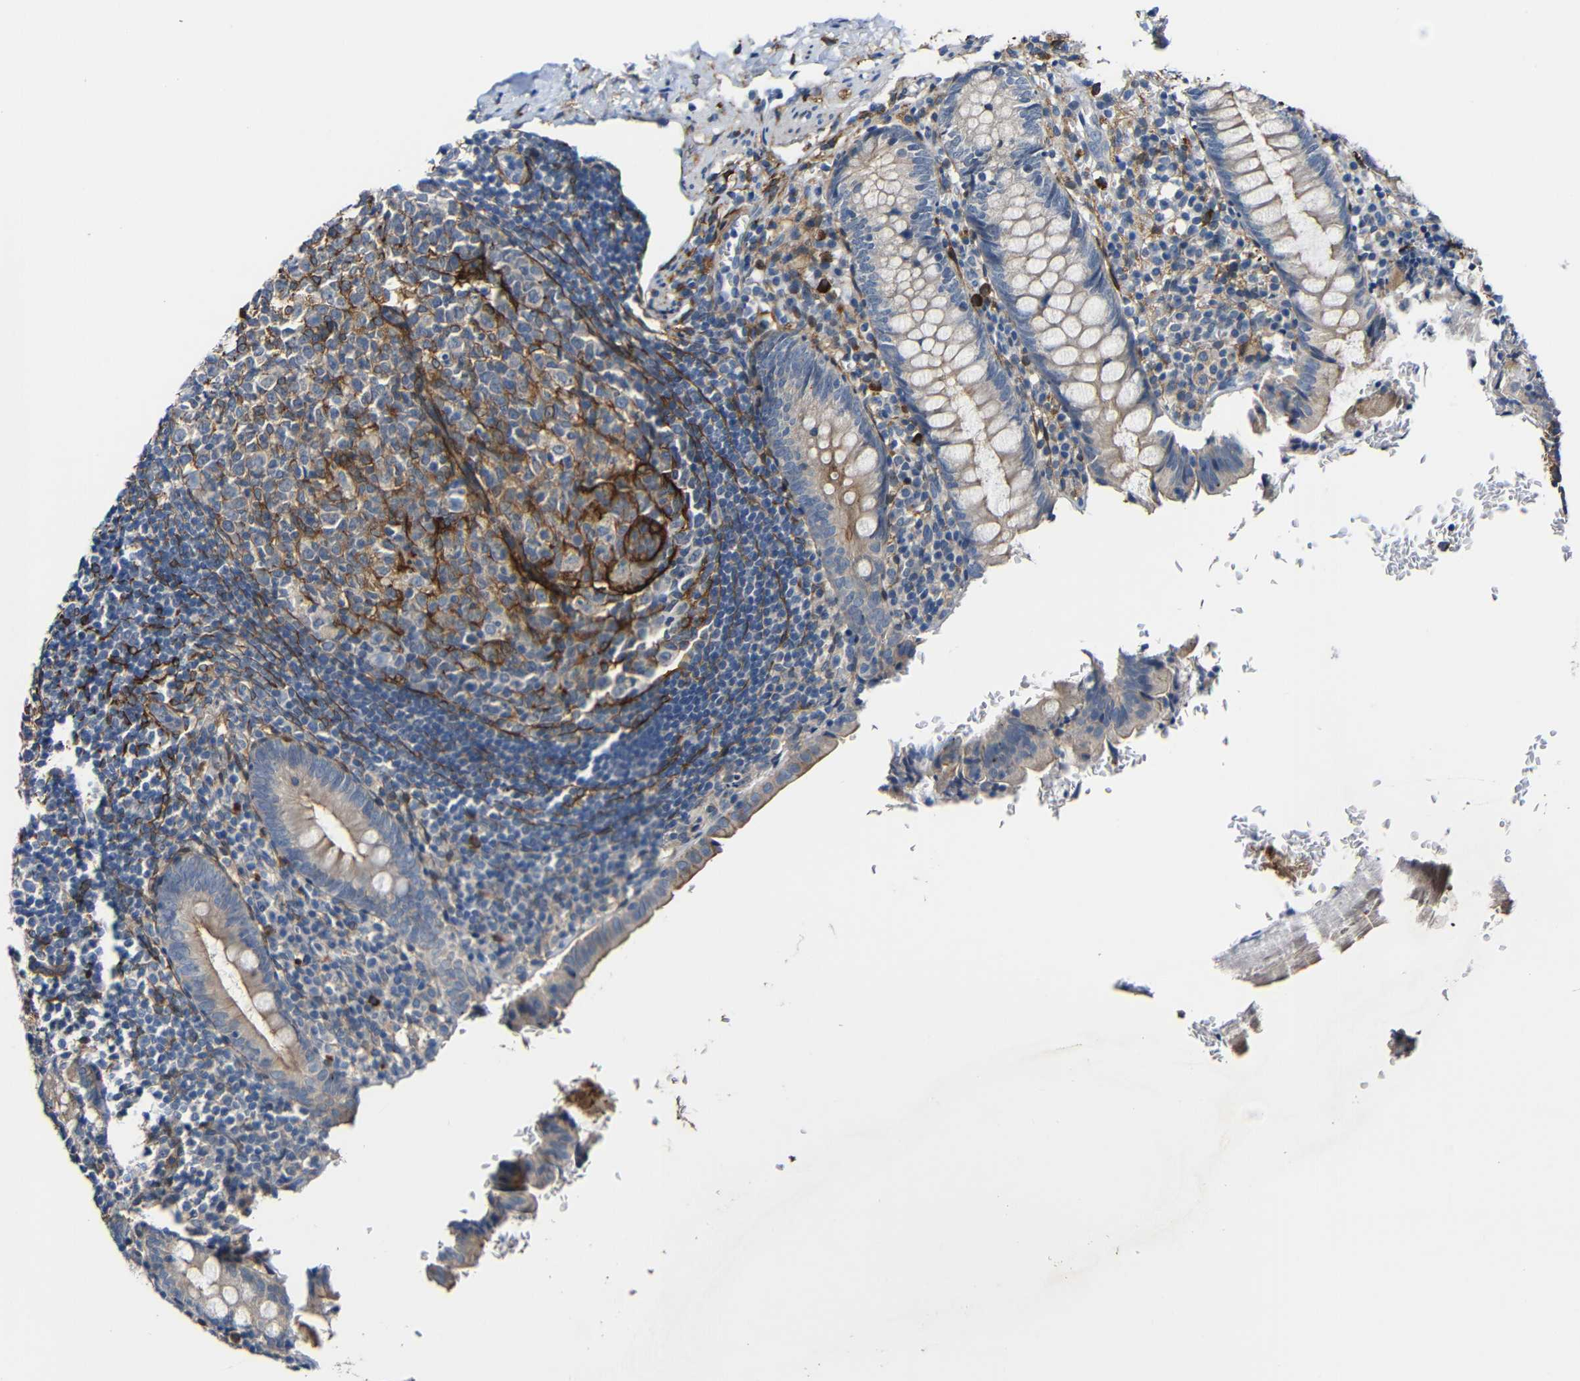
{"staining": {"intensity": "weak", "quantity": ">75%", "location": "cytoplasmic/membranous"}, "tissue": "appendix", "cell_type": "Glandular cells", "image_type": "normal", "snomed": [{"axis": "morphology", "description": "Normal tissue, NOS"}, {"axis": "topography", "description": "Appendix"}], "caption": "Protein analysis of benign appendix exhibits weak cytoplasmic/membranous staining in about >75% of glandular cells. (IHC, brightfield microscopy, high magnification).", "gene": "DCLK1", "patient": {"sex": "female", "age": 10}}